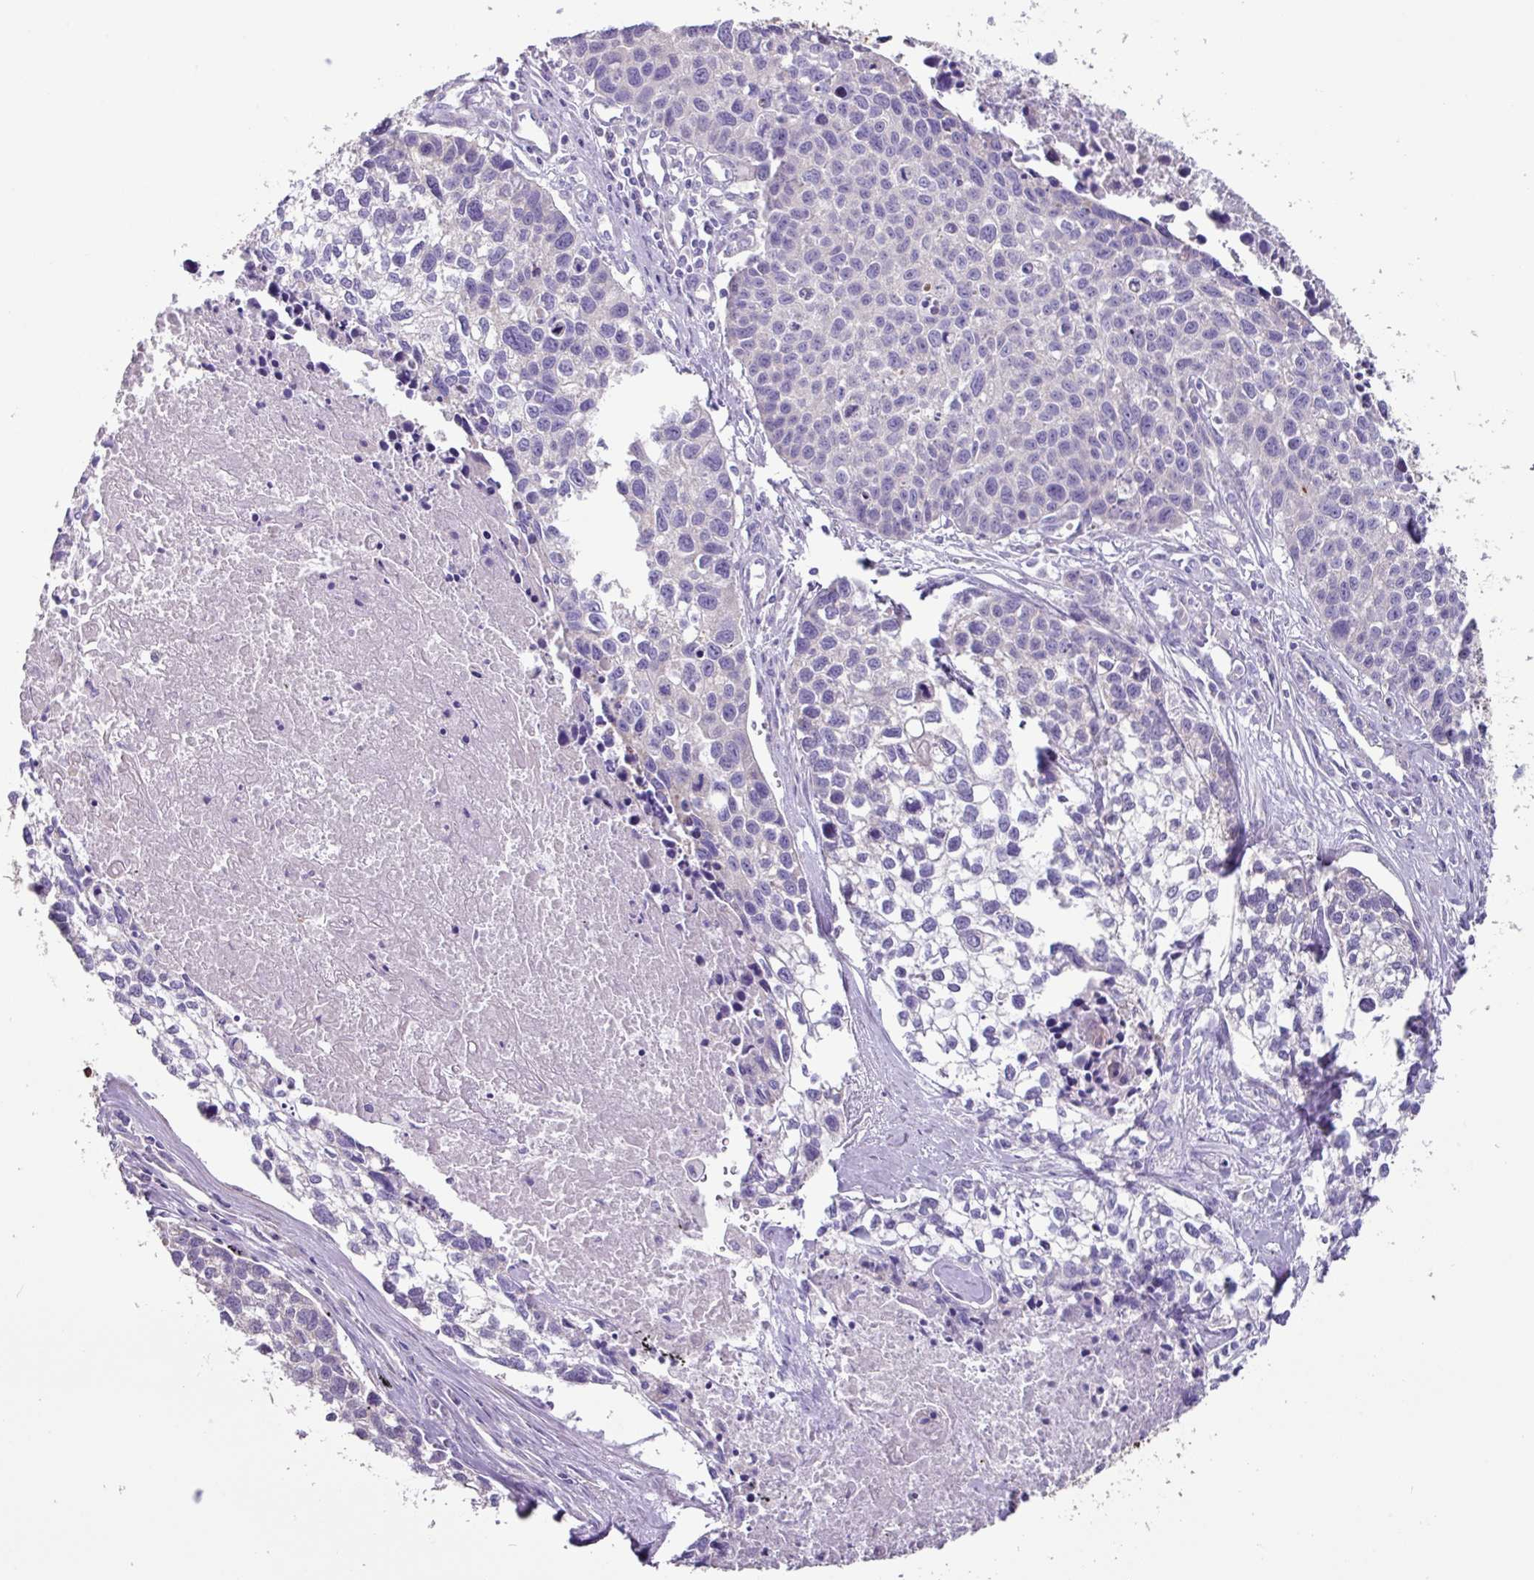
{"staining": {"intensity": "negative", "quantity": "none", "location": "none"}, "tissue": "lung cancer", "cell_type": "Tumor cells", "image_type": "cancer", "snomed": [{"axis": "morphology", "description": "Squamous cell carcinoma, NOS"}, {"axis": "topography", "description": "Lung"}], "caption": "DAB immunohistochemical staining of lung cancer shows no significant expression in tumor cells.", "gene": "MRRF", "patient": {"sex": "male", "age": 74}}